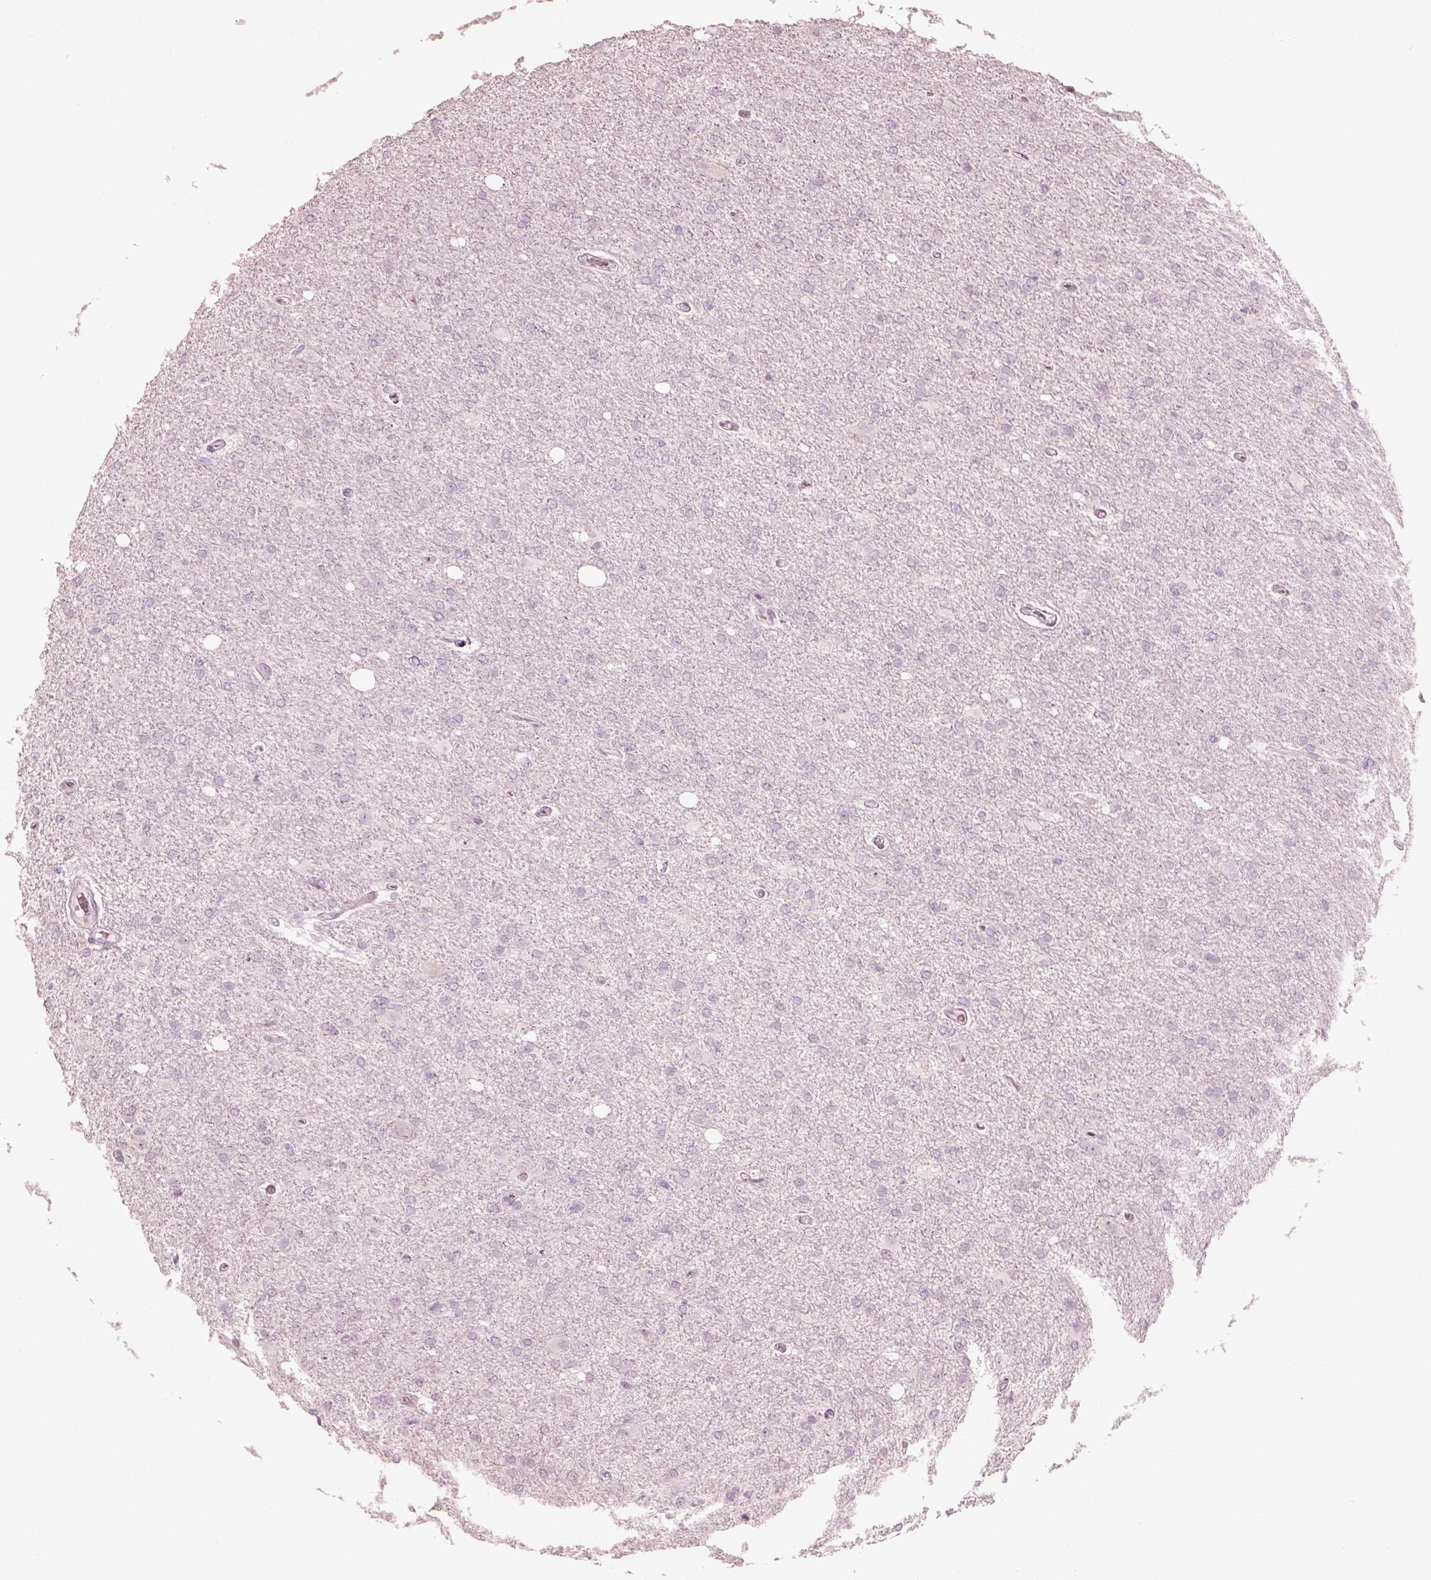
{"staining": {"intensity": "negative", "quantity": "none", "location": "none"}, "tissue": "glioma", "cell_type": "Tumor cells", "image_type": "cancer", "snomed": [{"axis": "morphology", "description": "Glioma, malignant, High grade"}, {"axis": "topography", "description": "Cerebral cortex"}], "caption": "DAB immunohistochemical staining of high-grade glioma (malignant) displays no significant expression in tumor cells.", "gene": "SAXO2", "patient": {"sex": "male", "age": 70}}